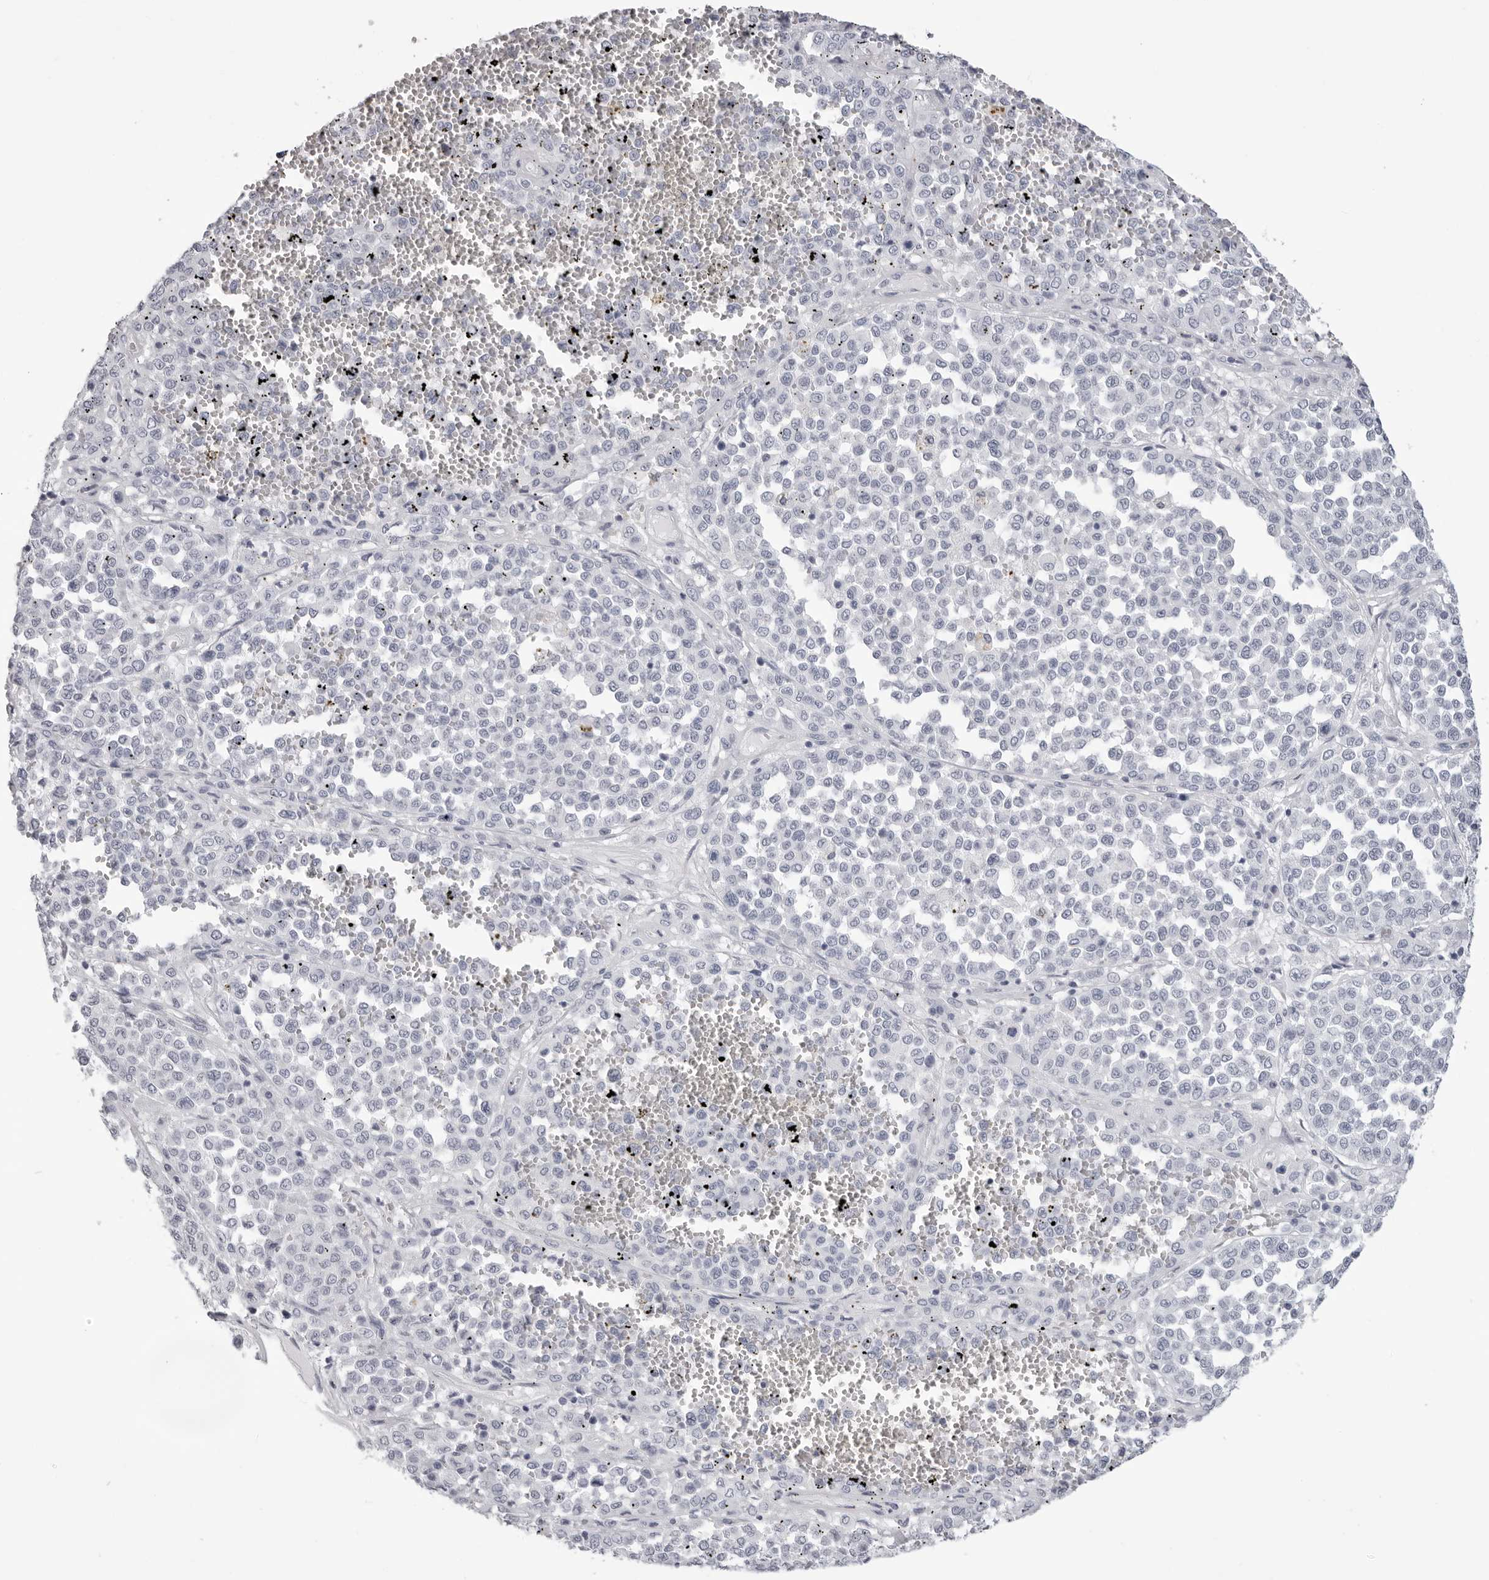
{"staining": {"intensity": "negative", "quantity": "none", "location": "none"}, "tissue": "melanoma", "cell_type": "Tumor cells", "image_type": "cancer", "snomed": [{"axis": "morphology", "description": "Malignant melanoma, Metastatic site"}, {"axis": "topography", "description": "Pancreas"}], "caption": "The IHC micrograph has no significant positivity in tumor cells of melanoma tissue. The staining is performed using DAB brown chromogen with nuclei counter-stained in using hematoxylin.", "gene": "CST1", "patient": {"sex": "female", "age": 30}}